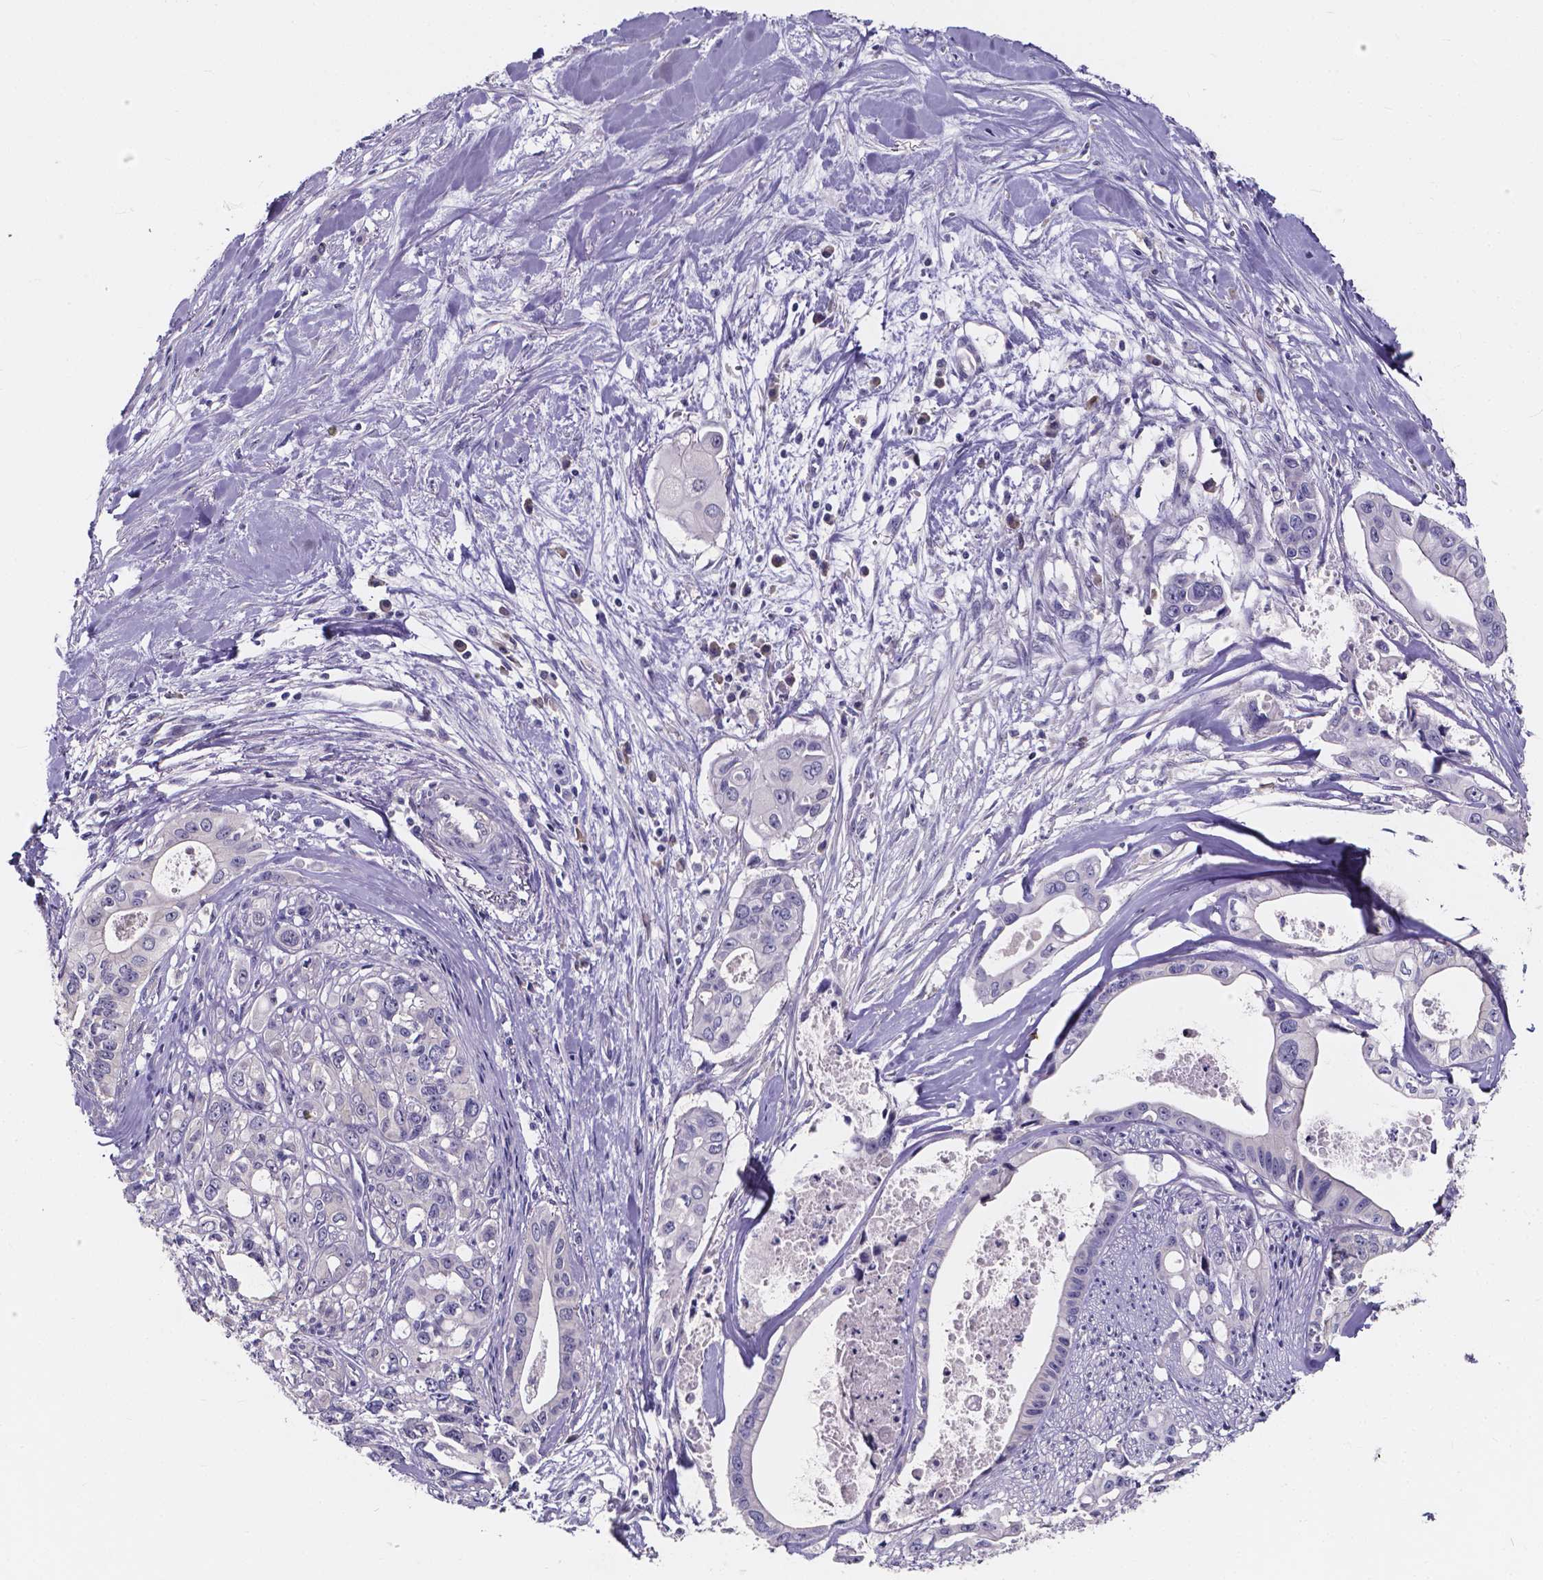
{"staining": {"intensity": "negative", "quantity": "none", "location": "none"}, "tissue": "pancreatic cancer", "cell_type": "Tumor cells", "image_type": "cancer", "snomed": [{"axis": "morphology", "description": "Adenocarcinoma, NOS"}, {"axis": "topography", "description": "Pancreas"}], "caption": "An IHC histopathology image of adenocarcinoma (pancreatic) is shown. There is no staining in tumor cells of adenocarcinoma (pancreatic).", "gene": "SPOCD1", "patient": {"sex": "male", "age": 60}}